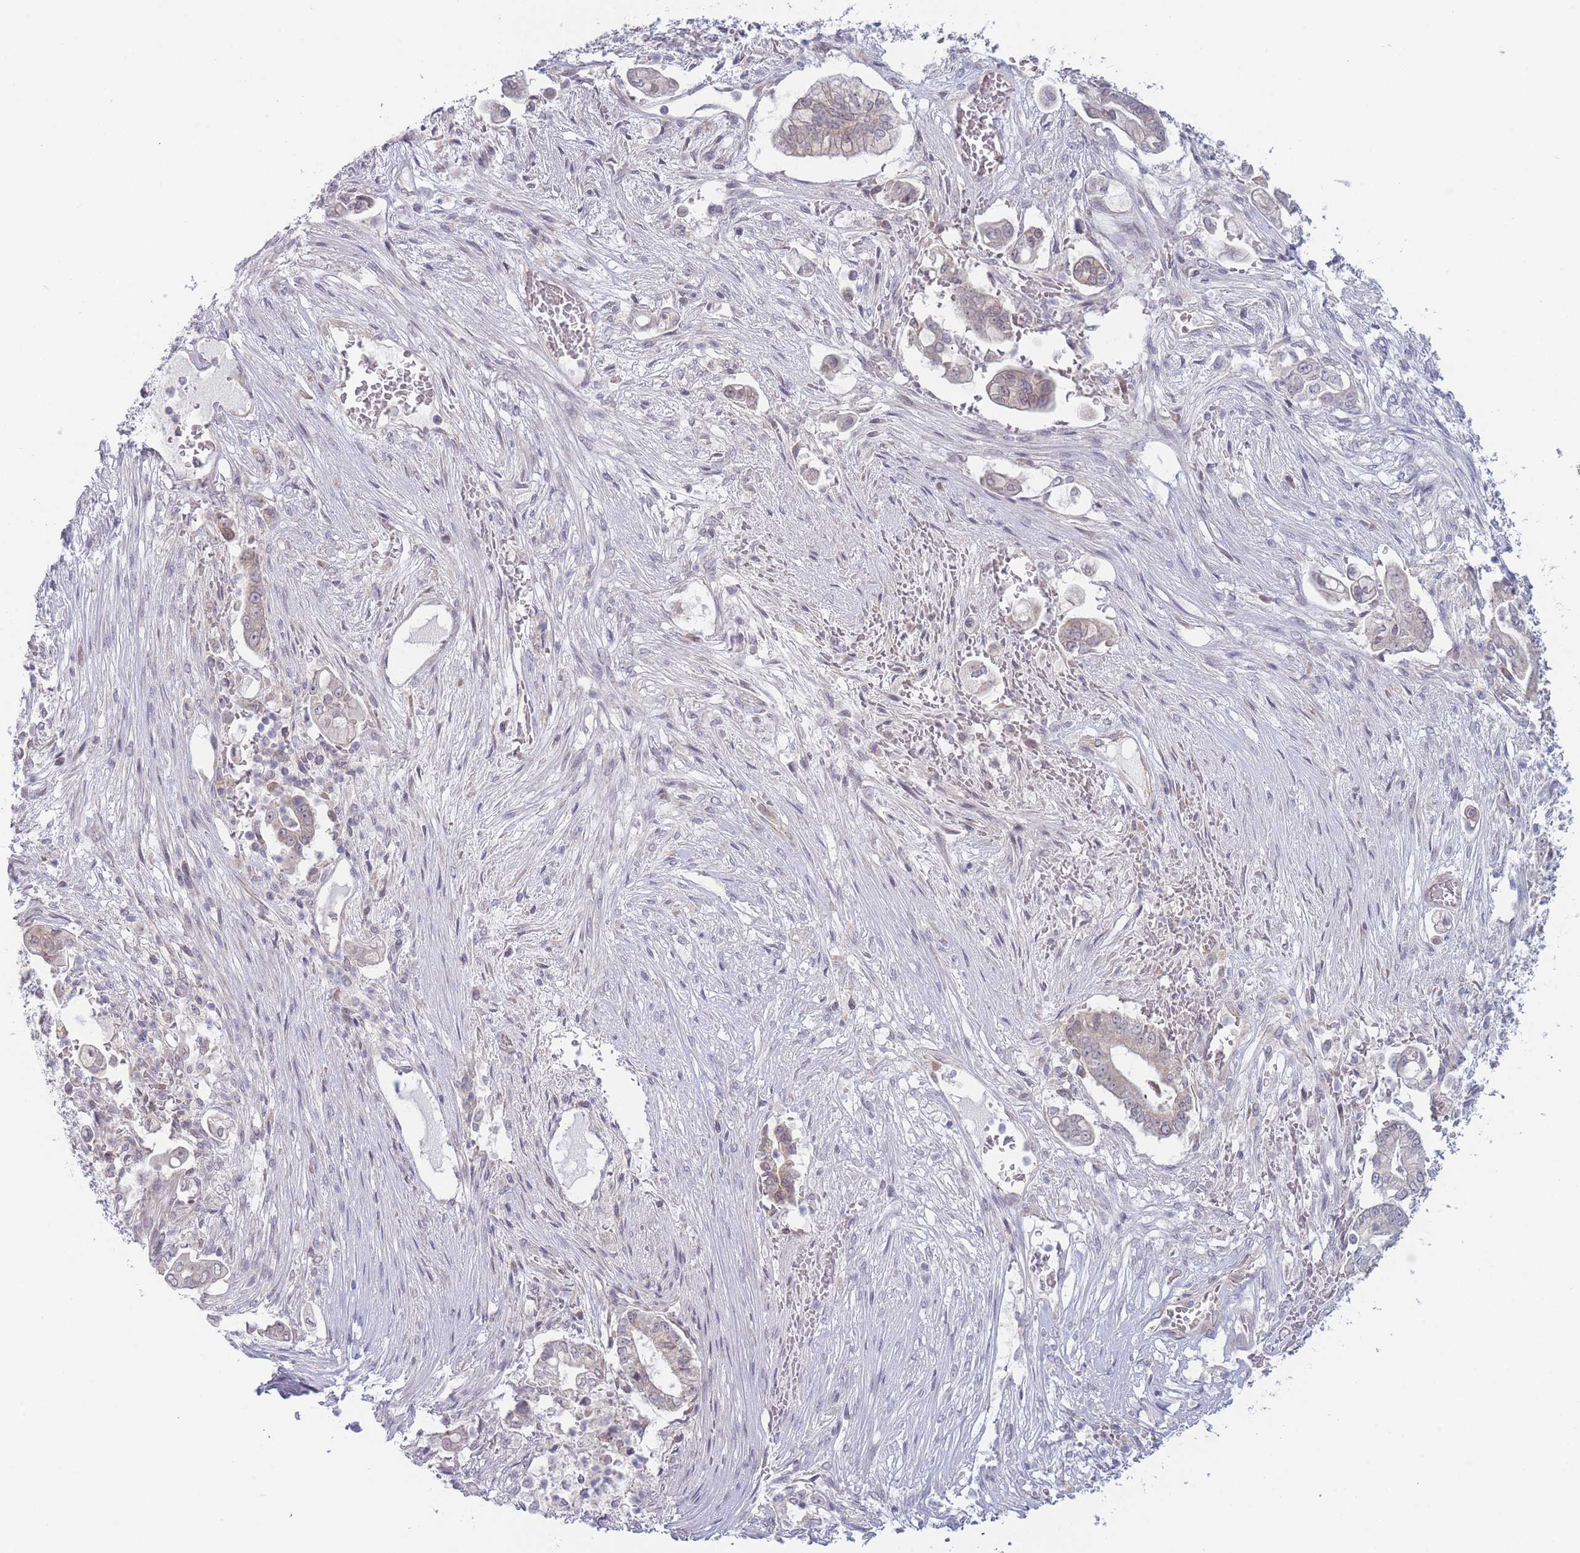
{"staining": {"intensity": "weak", "quantity": "25%-75%", "location": "nuclear"}, "tissue": "pancreatic cancer", "cell_type": "Tumor cells", "image_type": "cancer", "snomed": [{"axis": "morphology", "description": "Adenocarcinoma, NOS"}, {"axis": "topography", "description": "Pancreas"}], "caption": "A high-resolution micrograph shows immunohistochemistry staining of pancreatic cancer, which shows weak nuclear expression in about 25%-75% of tumor cells.", "gene": "FAM227B", "patient": {"sex": "female", "age": 69}}